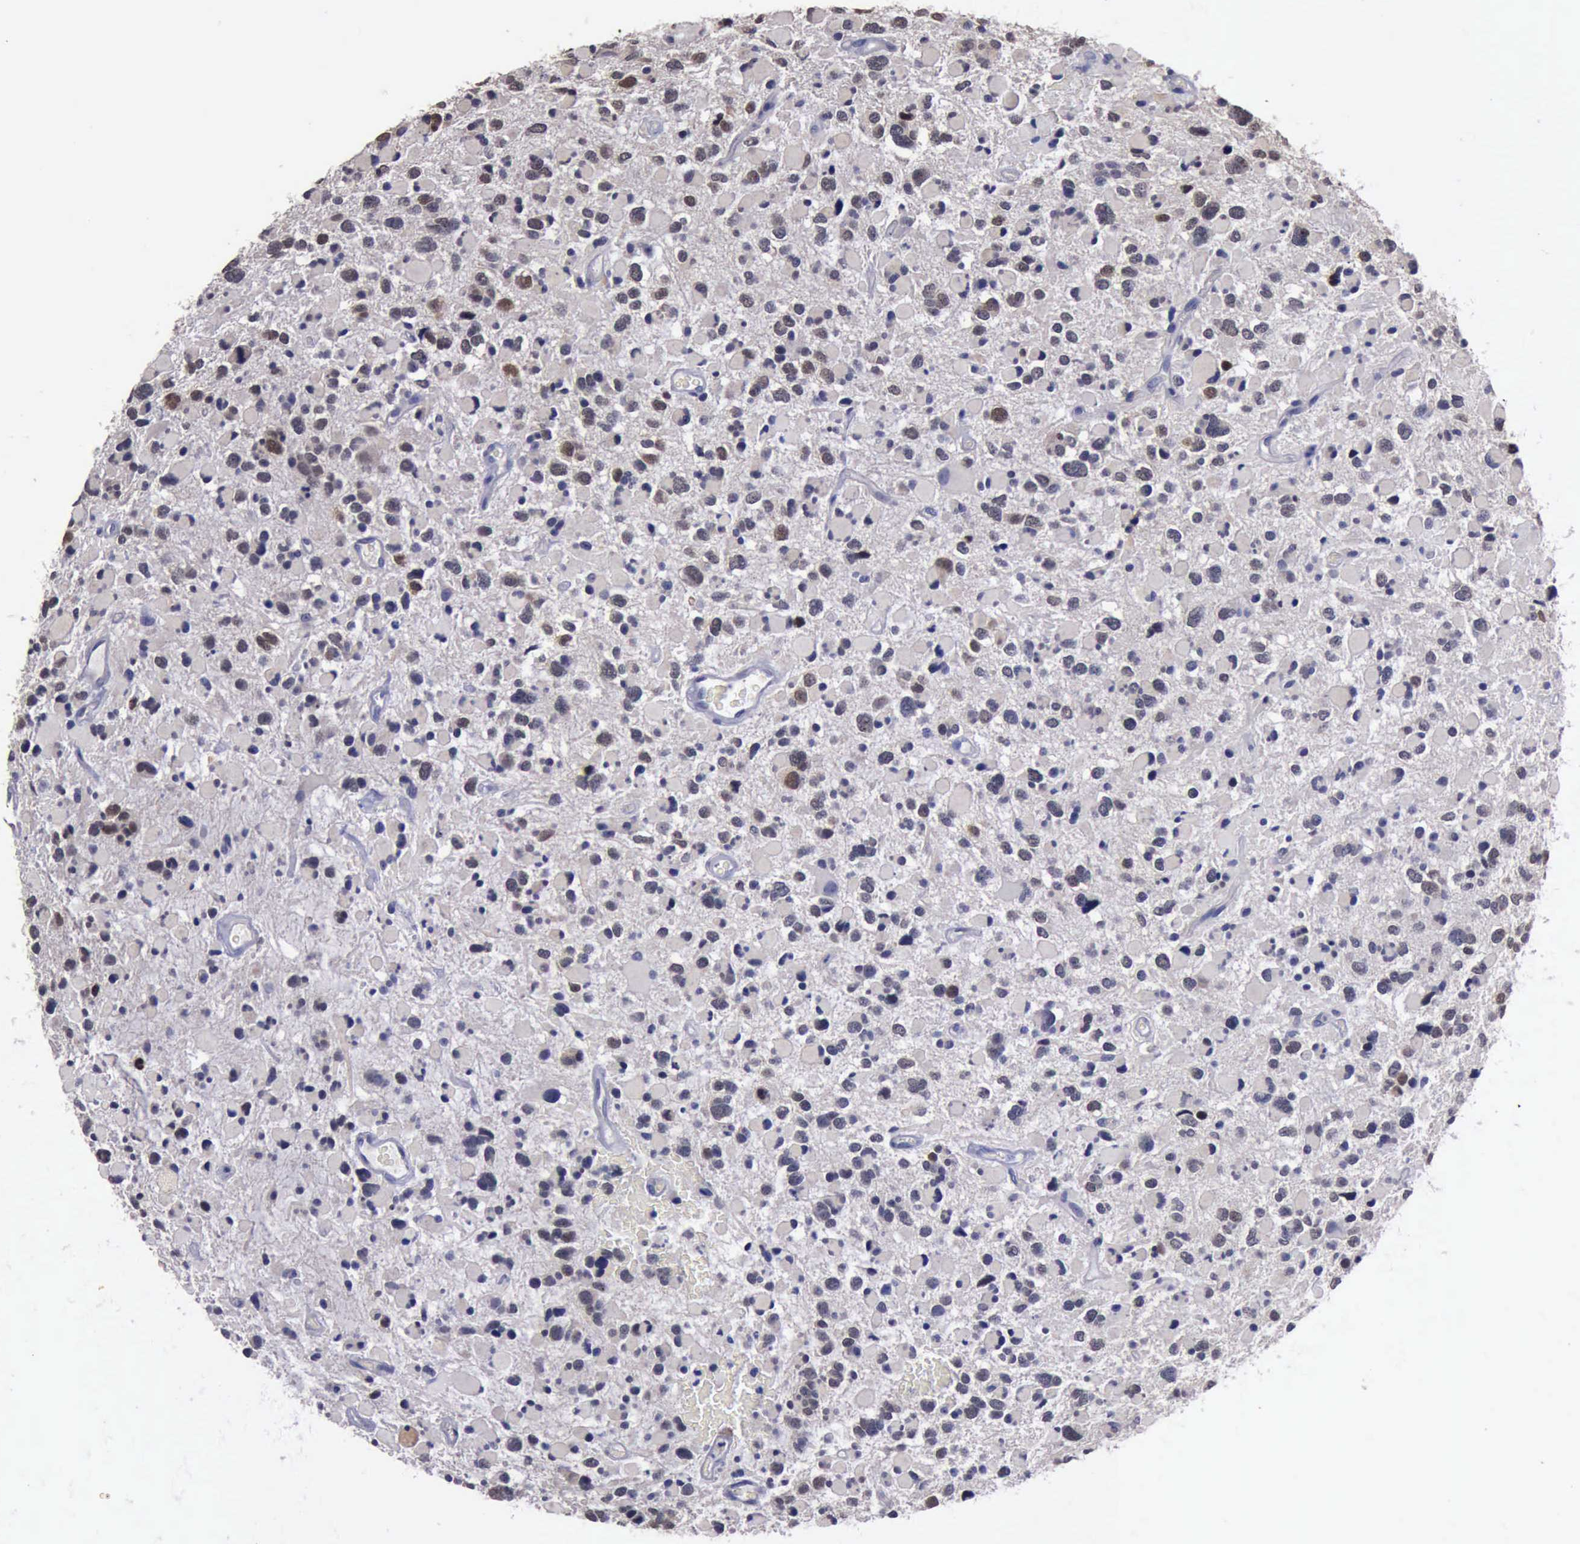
{"staining": {"intensity": "moderate", "quantity": "<25%", "location": "cytoplasmic/membranous"}, "tissue": "glioma", "cell_type": "Tumor cells", "image_type": "cancer", "snomed": [{"axis": "morphology", "description": "Glioma, malignant, High grade"}, {"axis": "topography", "description": "Brain"}], "caption": "High-magnification brightfield microscopy of high-grade glioma (malignant) stained with DAB (brown) and counterstained with hematoxylin (blue). tumor cells exhibit moderate cytoplasmic/membranous staining is seen in approximately<25% of cells.", "gene": "CRKL", "patient": {"sex": "female", "age": 37}}